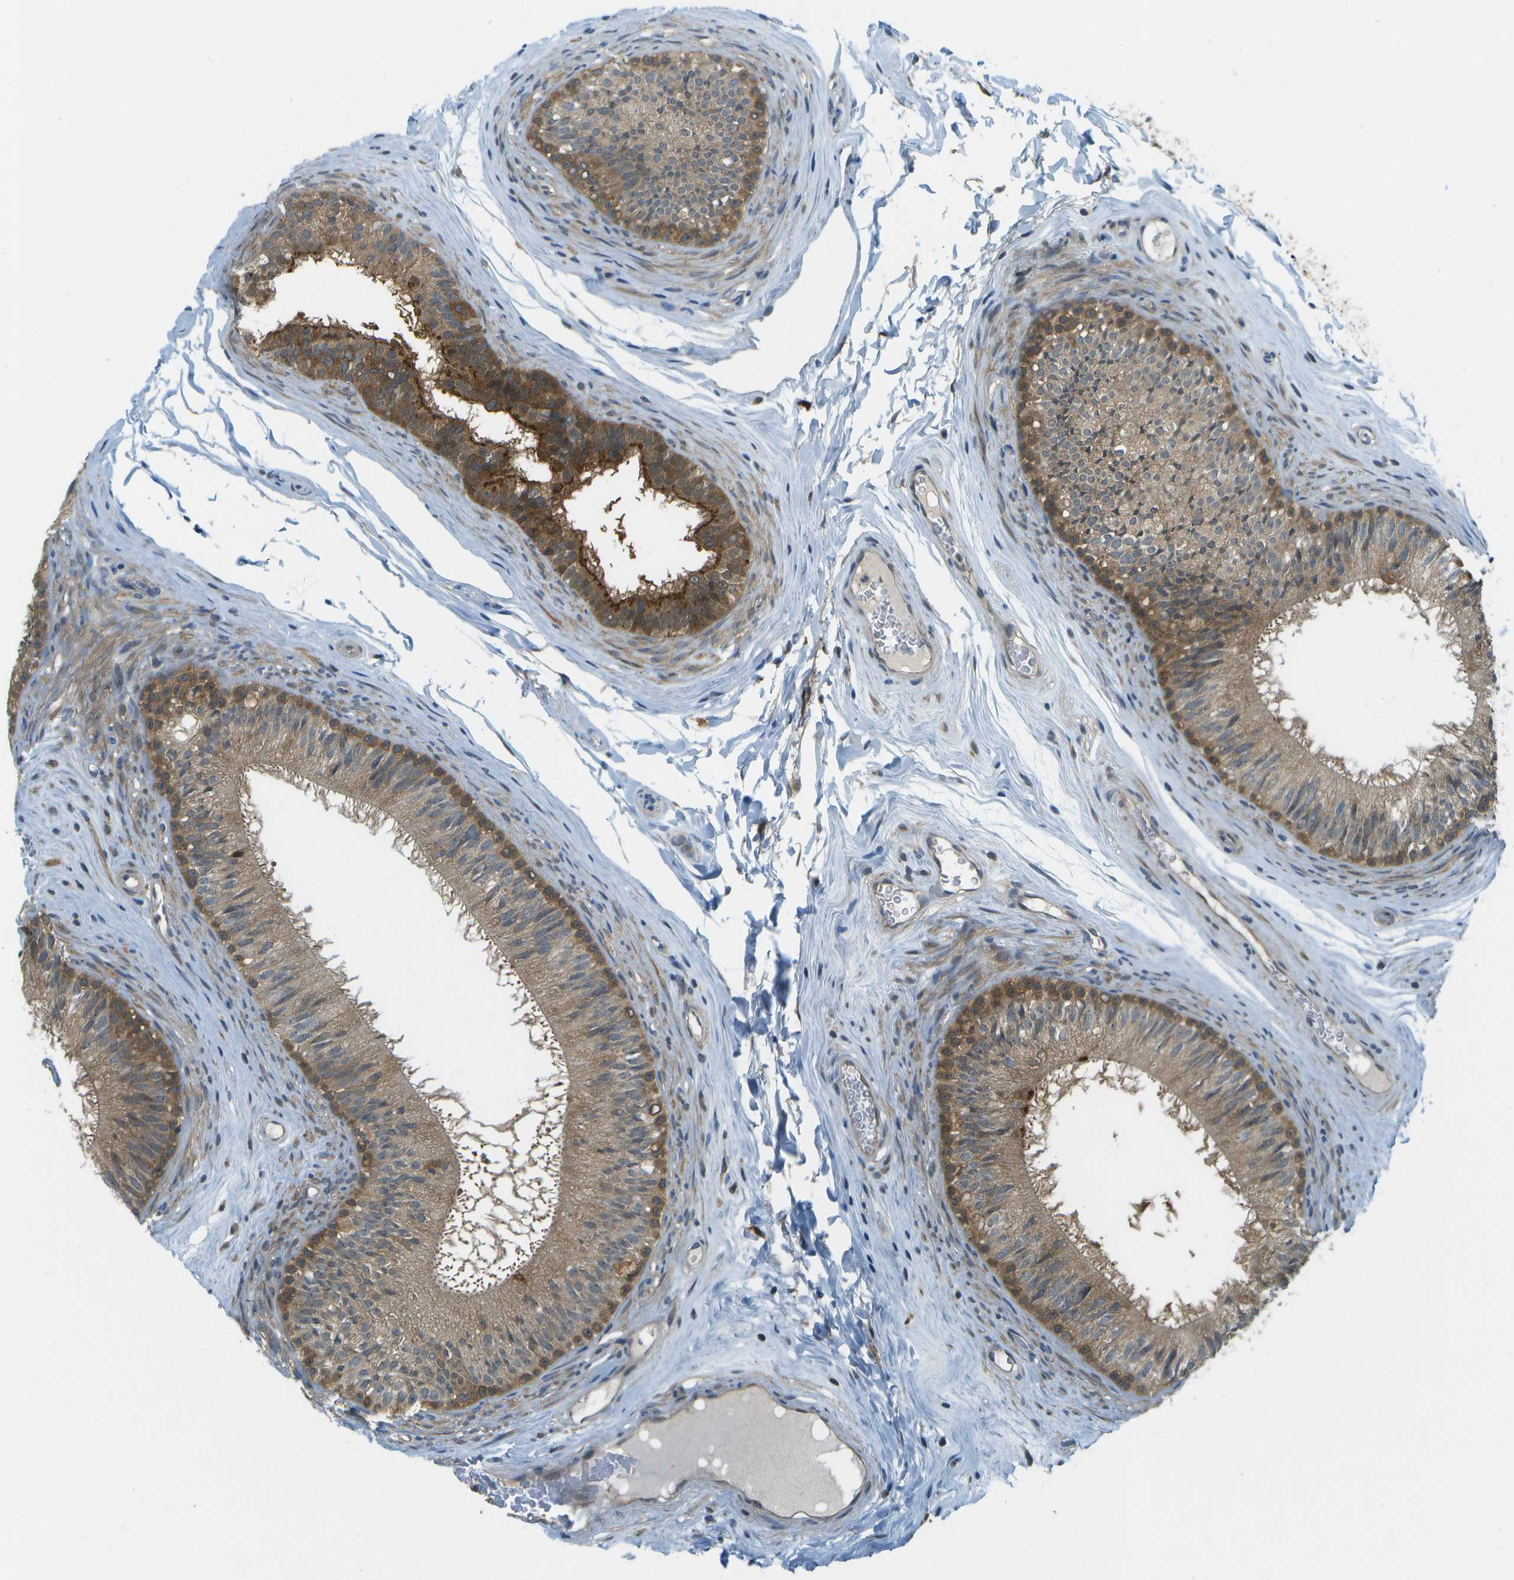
{"staining": {"intensity": "moderate", "quantity": ">75%", "location": "cytoplasmic/membranous"}, "tissue": "epididymis", "cell_type": "Glandular cells", "image_type": "normal", "snomed": [{"axis": "morphology", "description": "Normal tissue, NOS"}, {"axis": "topography", "description": "Testis"}, {"axis": "topography", "description": "Epididymis"}], "caption": "Glandular cells show moderate cytoplasmic/membranous expression in about >75% of cells in unremarkable epididymis.", "gene": "CDH23", "patient": {"sex": "male", "age": 36}}